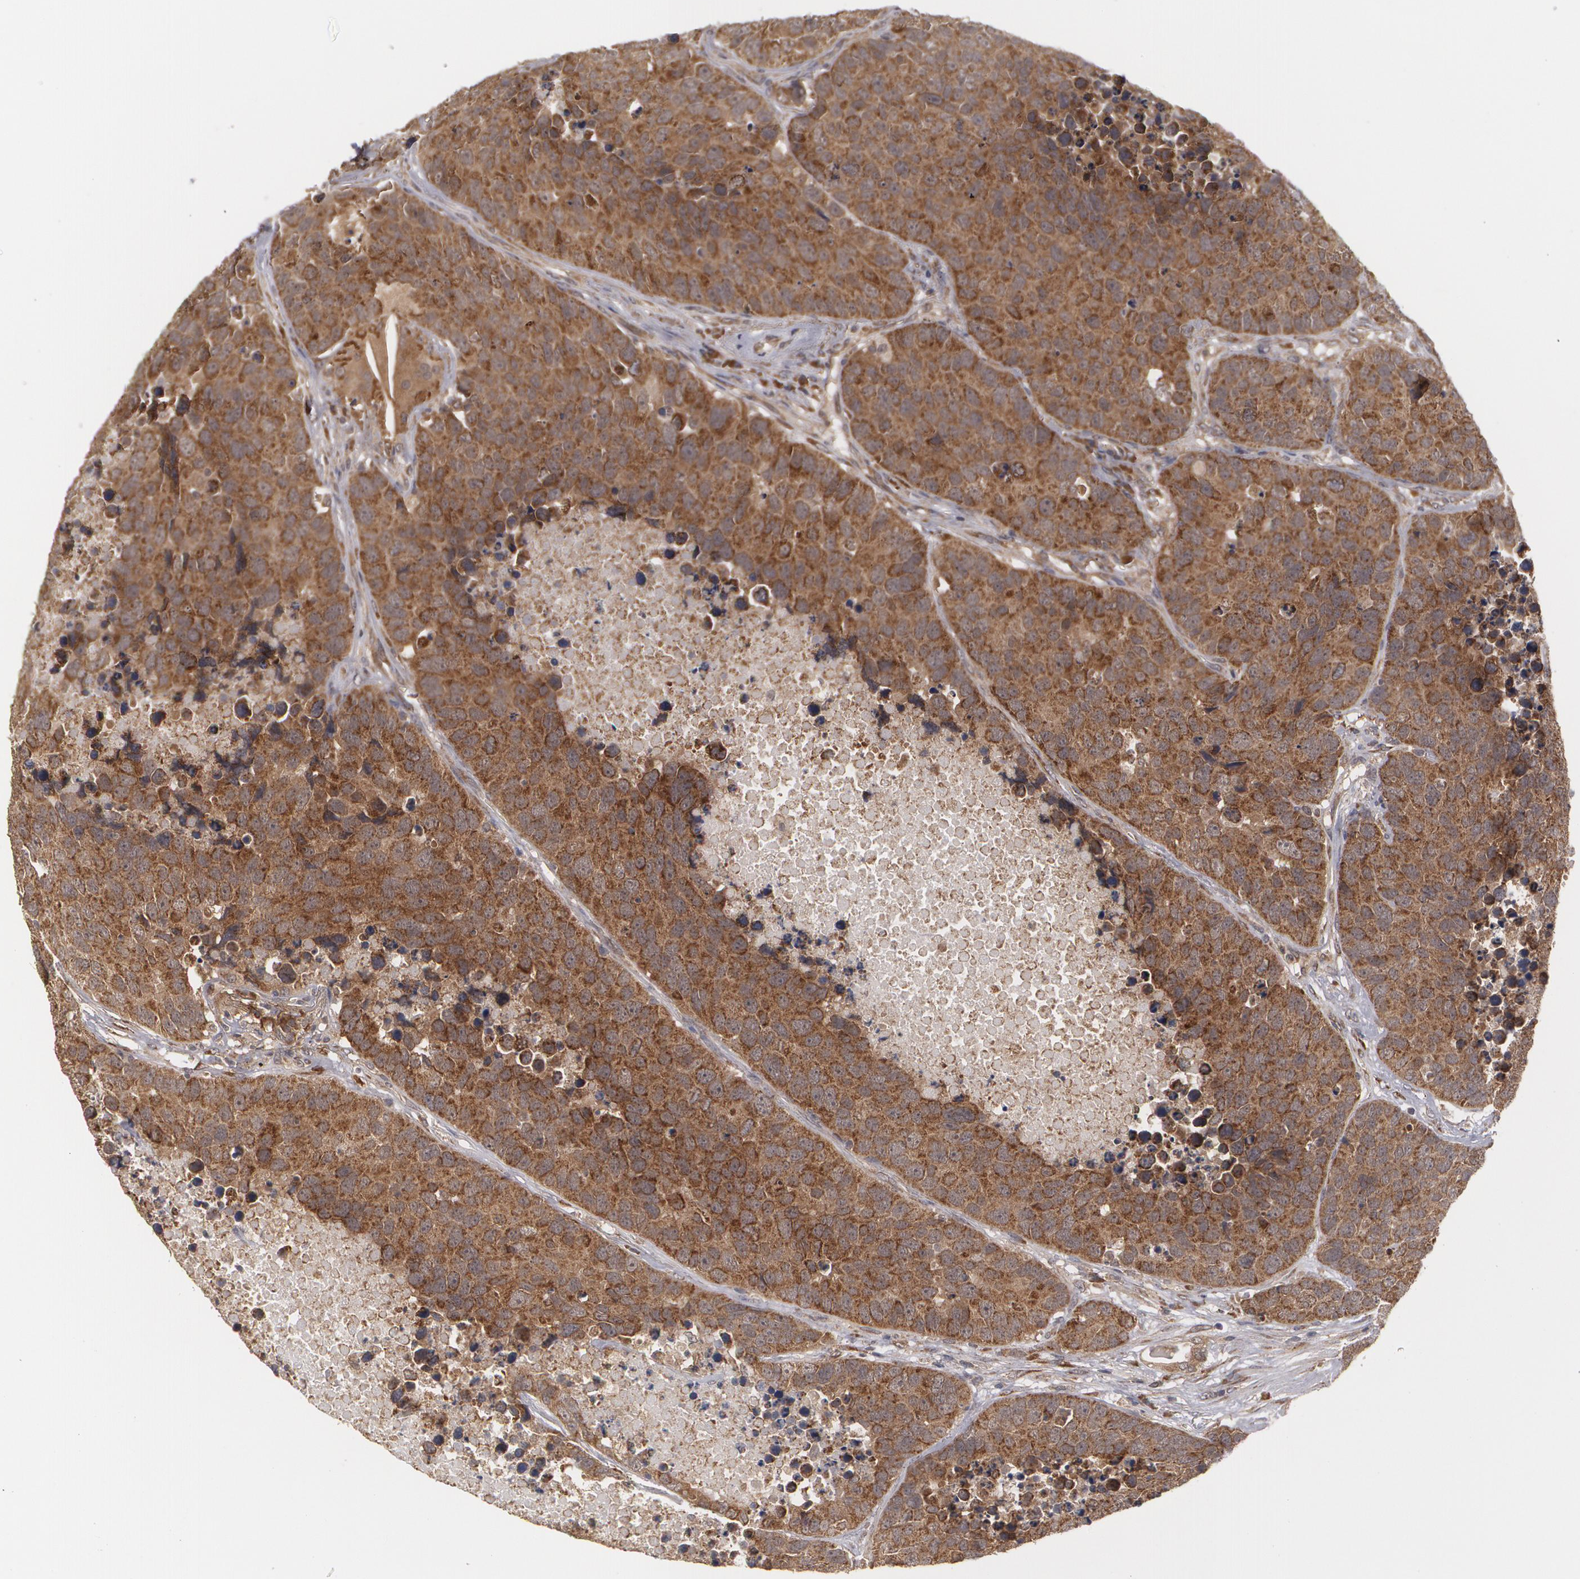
{"staining": {"intensity": "moderate", "quantity": ">75%", "location": "cytoplasmic/membranous"}, "tissue": "carcinoid", "cell_type": "Tumor cells", "image_type": "cancer", "snomed": [{"axis": "morphology", "description": "Carcinoid, malignant, NOS"}, {"axis": "topography", "description": "Lung"}], "caption": "Immunohistochemistry micrograph of carcinoid stained for a protein (brown), which displays medium levels of moderate cytoplasmic/membranous staining in approximately >75% of tumor cells.", "gene": "BMP6", "patient": {"sex": "male", "age": 60}}